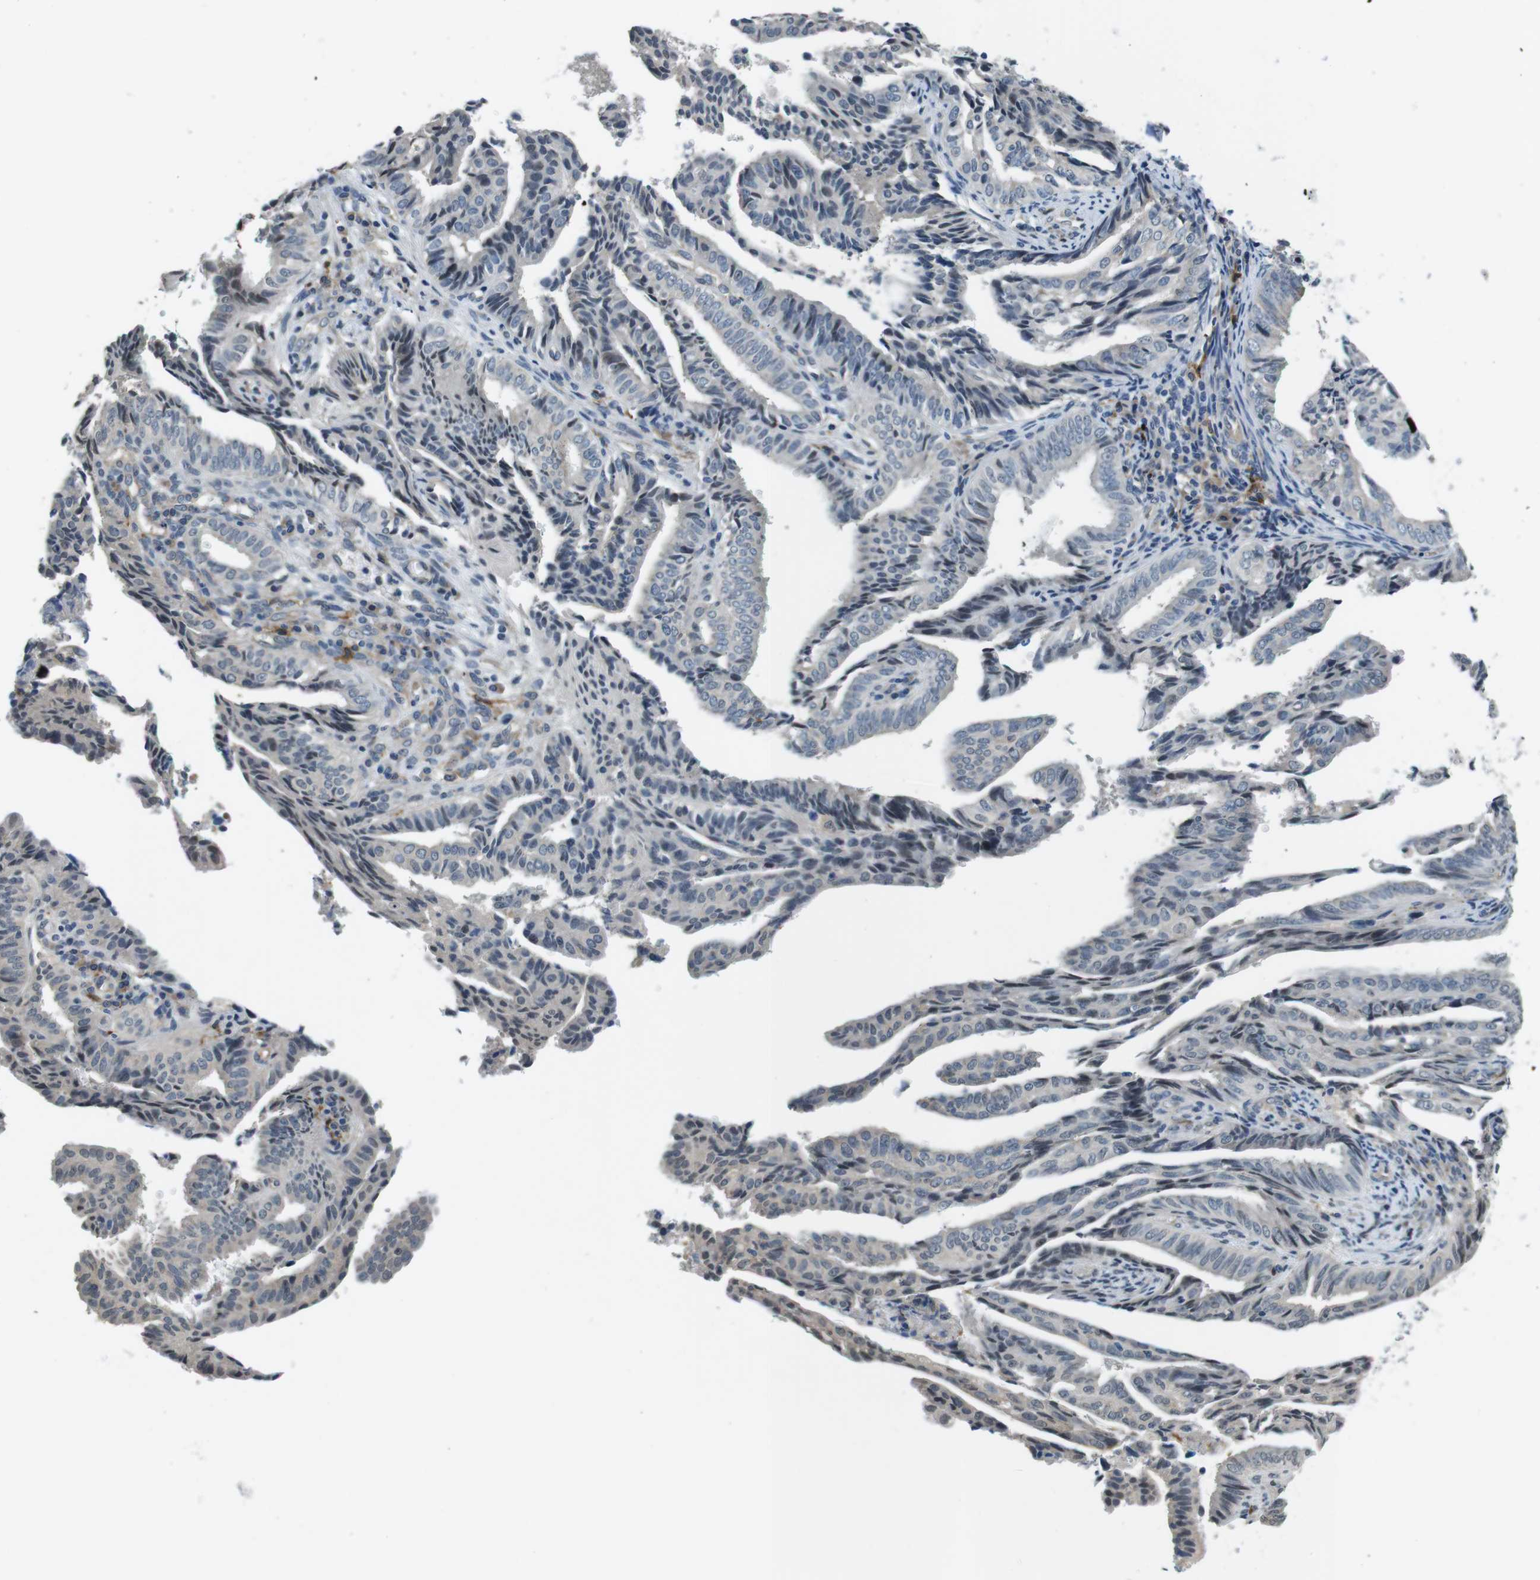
{"staining": {"intensity": "weak", "quantity": "<25%", "location": "nuclear"}, "tissue": "endometrial cancer", "cell_type": "Tumor cells", "image_type": "cancer", "snomed": [{"axis": "morphology", "description": "Adenocarcinoma, NOS"}, {"axis": "topography", "description": "Endometrium"}], "caption": "Protein analysis of adenocarcinoma (endometrial) reveals no significant expression in tumor cells. (DAB (3,3'-diaminobenzidine) IHC with hematoxylin counter stain).", "gene": "CD163L1", "patient": {"sex": "female", "age": 58}}